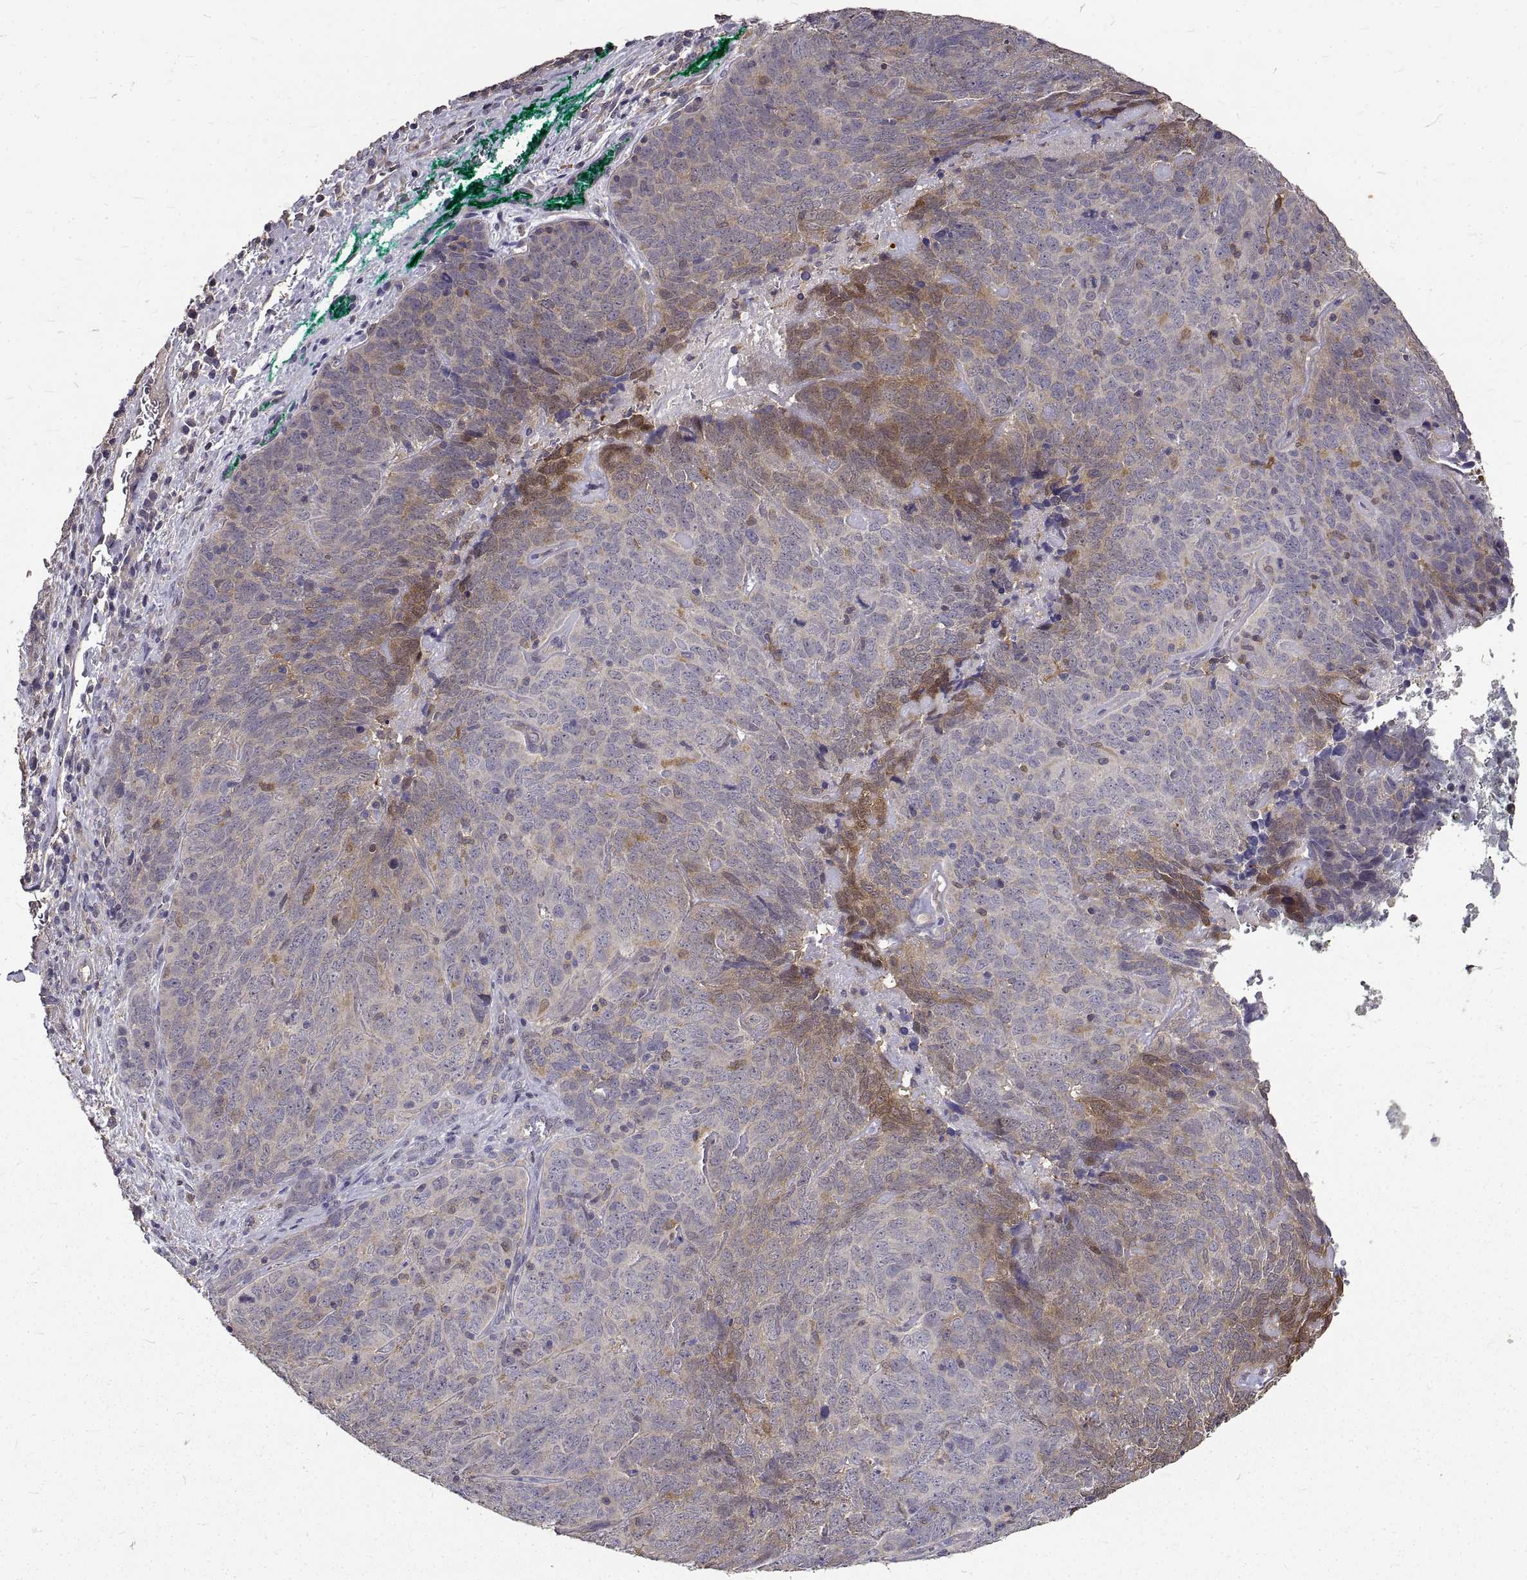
{"staining": {"intensity": "moderate", "quantity": "<25%", "location": "cytoplasmic/membranous"}, "tissue": "skin cancer", "cell_type": "Tumor cells", "image_type": "cancer", "snomed": [{"axis": "morphology", "description": "Squamous cell carcinoma, NOS"}, {"axis": "topography", "description": "Skin"}, {"axis": "topography", "description": "Anal"}], "caption": "The histopathology image shows a brown stain indicating the presence of a protein in the cytoplasmic/membranous of tumor cells in squamous cell carcinoma (skin). (Brightfield microscopy of DAB IHC at high magnification).", "gene": "PEA15", "patient": {"sex": "female", "age": 51}}